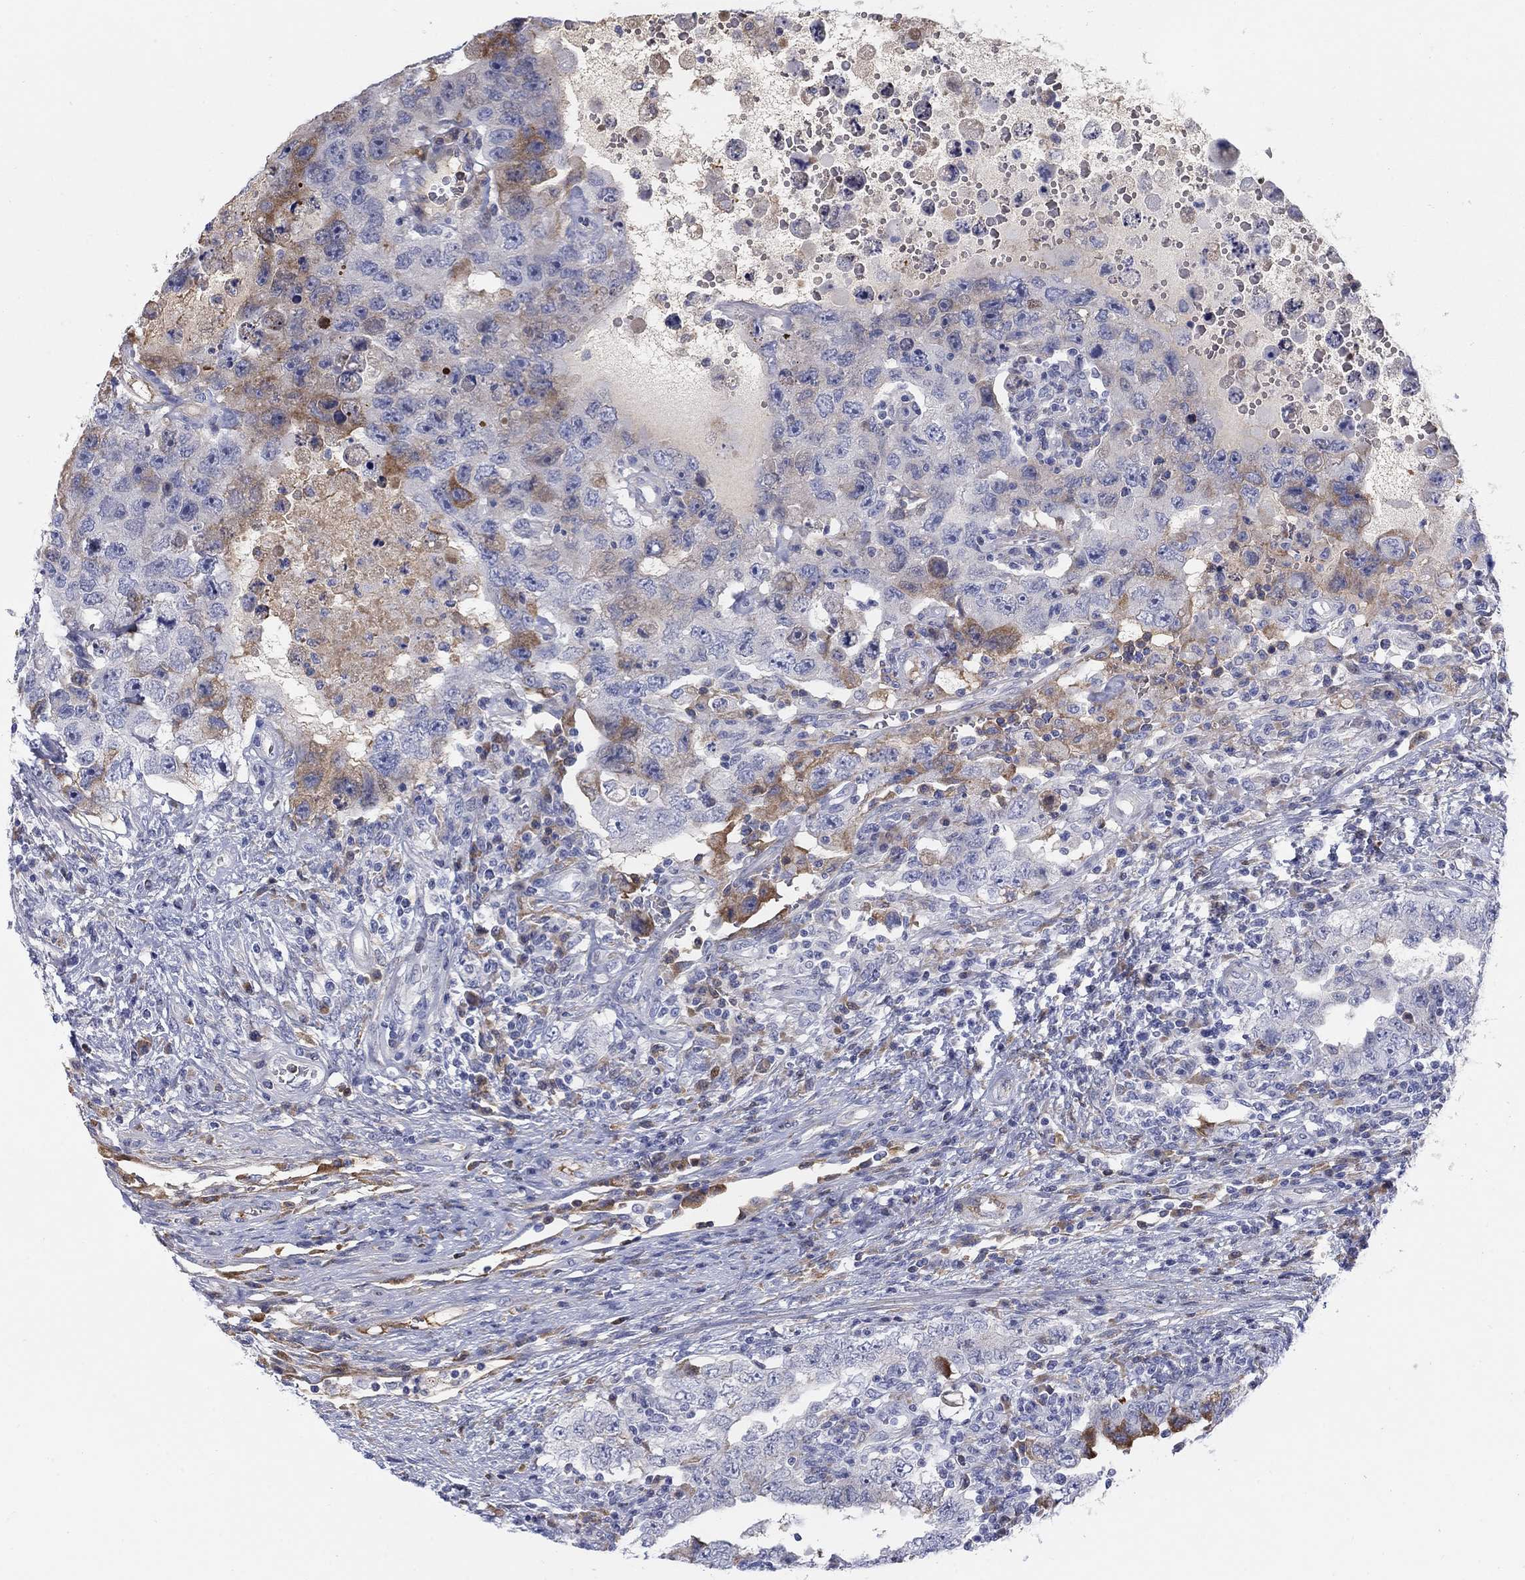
{"staining": {"intensity": "moderate", "quantity": "<25%", "location": "cytoplasmic/membranous"}, "tissue": "testis cancer", "cell_type": "Tumor cells", "image_type": "cancer", "snomed": [{"axis": "morphology", "description": "Carcinoma, Embryonal, NOS"}, {"axis": "topography", "description": "Testis"}], "caption": "Brown immunohistochemical staining in human testis cancer reveals moderate cytoplasmic/membranous expression in about <25% of tumor cells.", "gene": "HEATR4", "patient": {"sex": "male", "age": 26}}